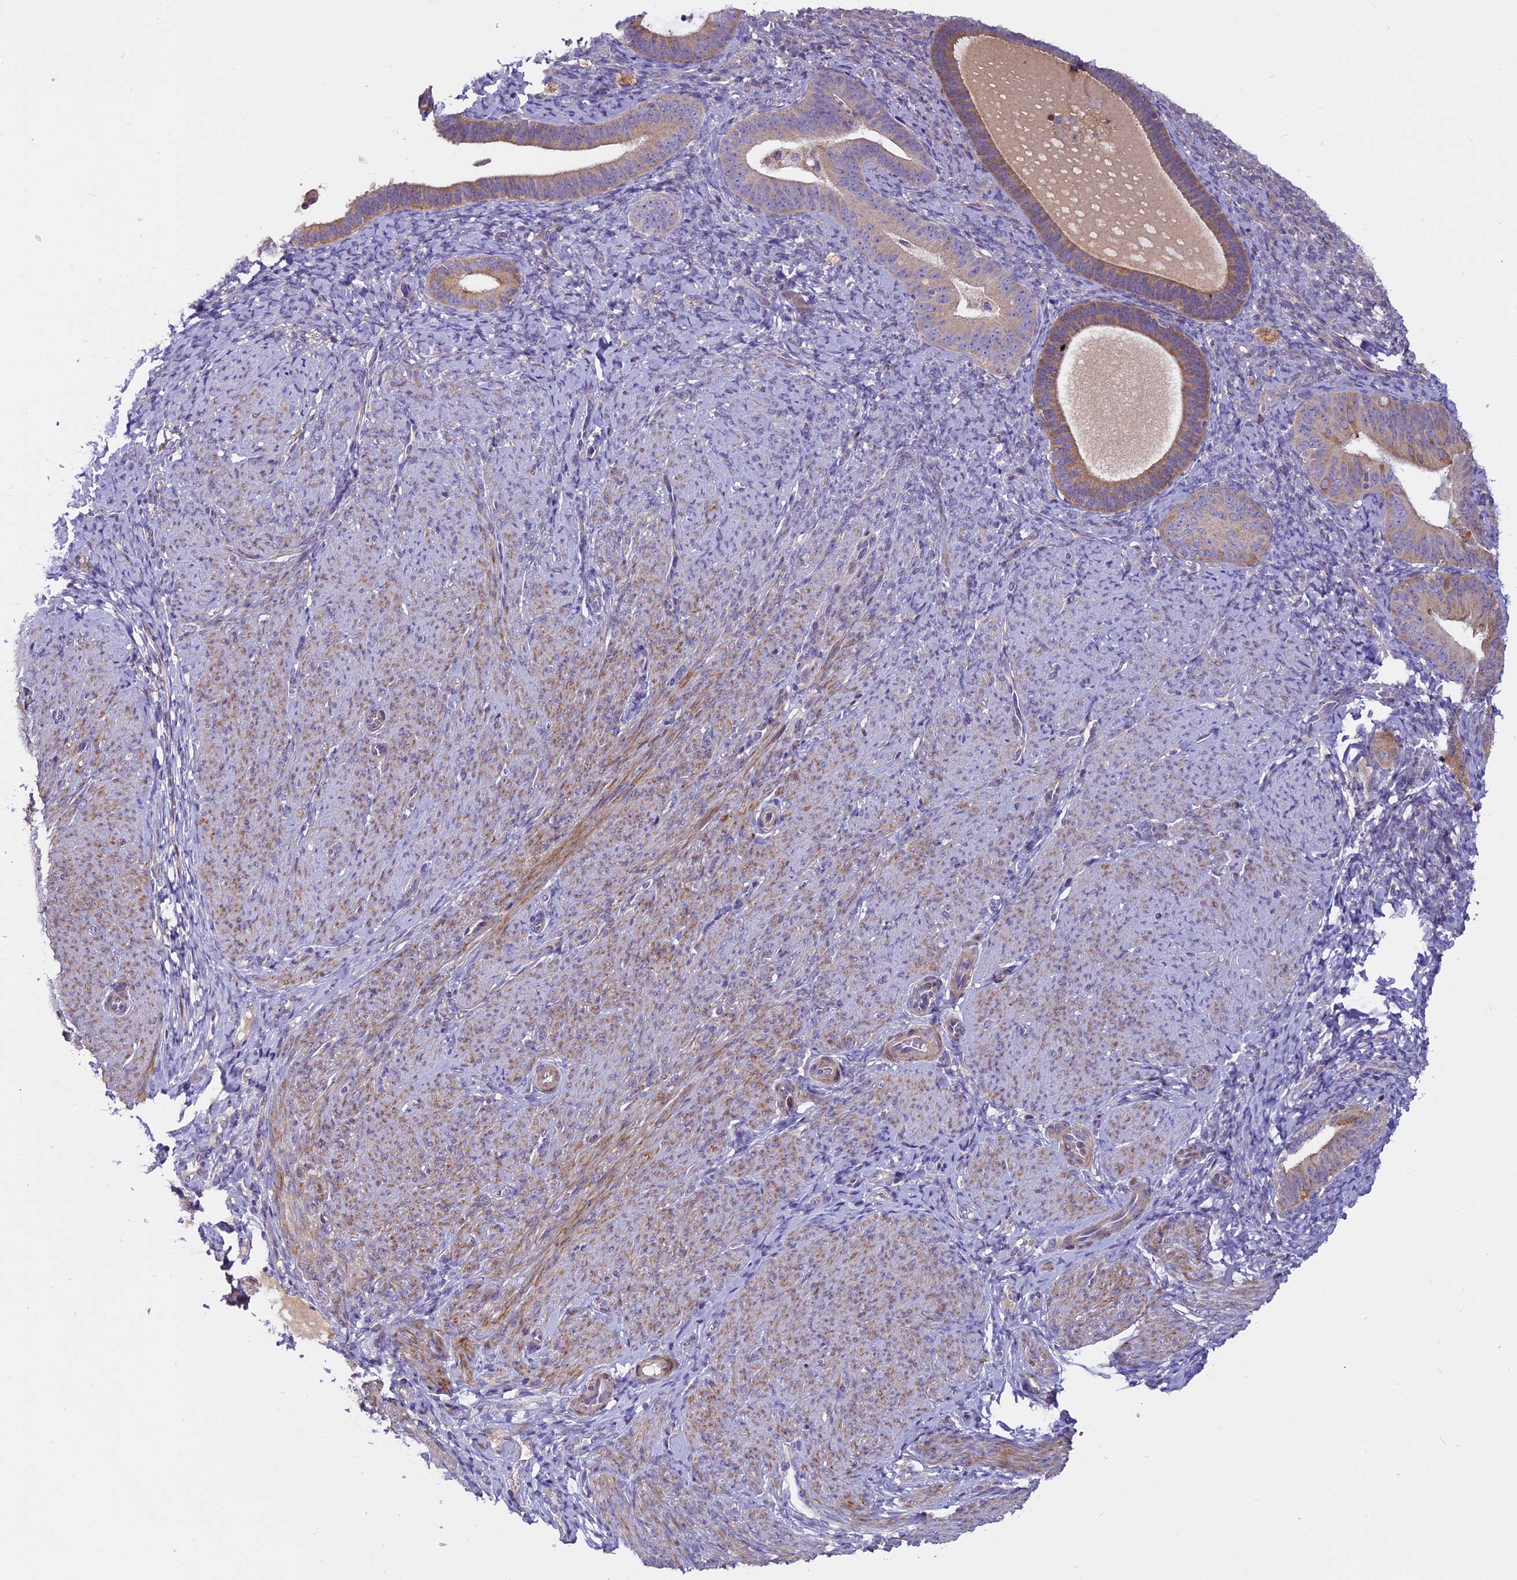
{"staining": {"intensity": "negative", "quantity": "none", "location": "none"}, "tissue": "endometrium", "cell_type": "Cells in endometrial stroma", "image_type": "normal", "snomed": [{"axis": "morphology", "description": "Normal tissue, NOS"}, {"axis": "topography", "description": "Endometrium"}], "caption": "IHC of normal endometrium exhibits no expression in cells in endometrial stroma.", "gene": "FAM98C", "patient": {"sex": "female", "age": 65}}